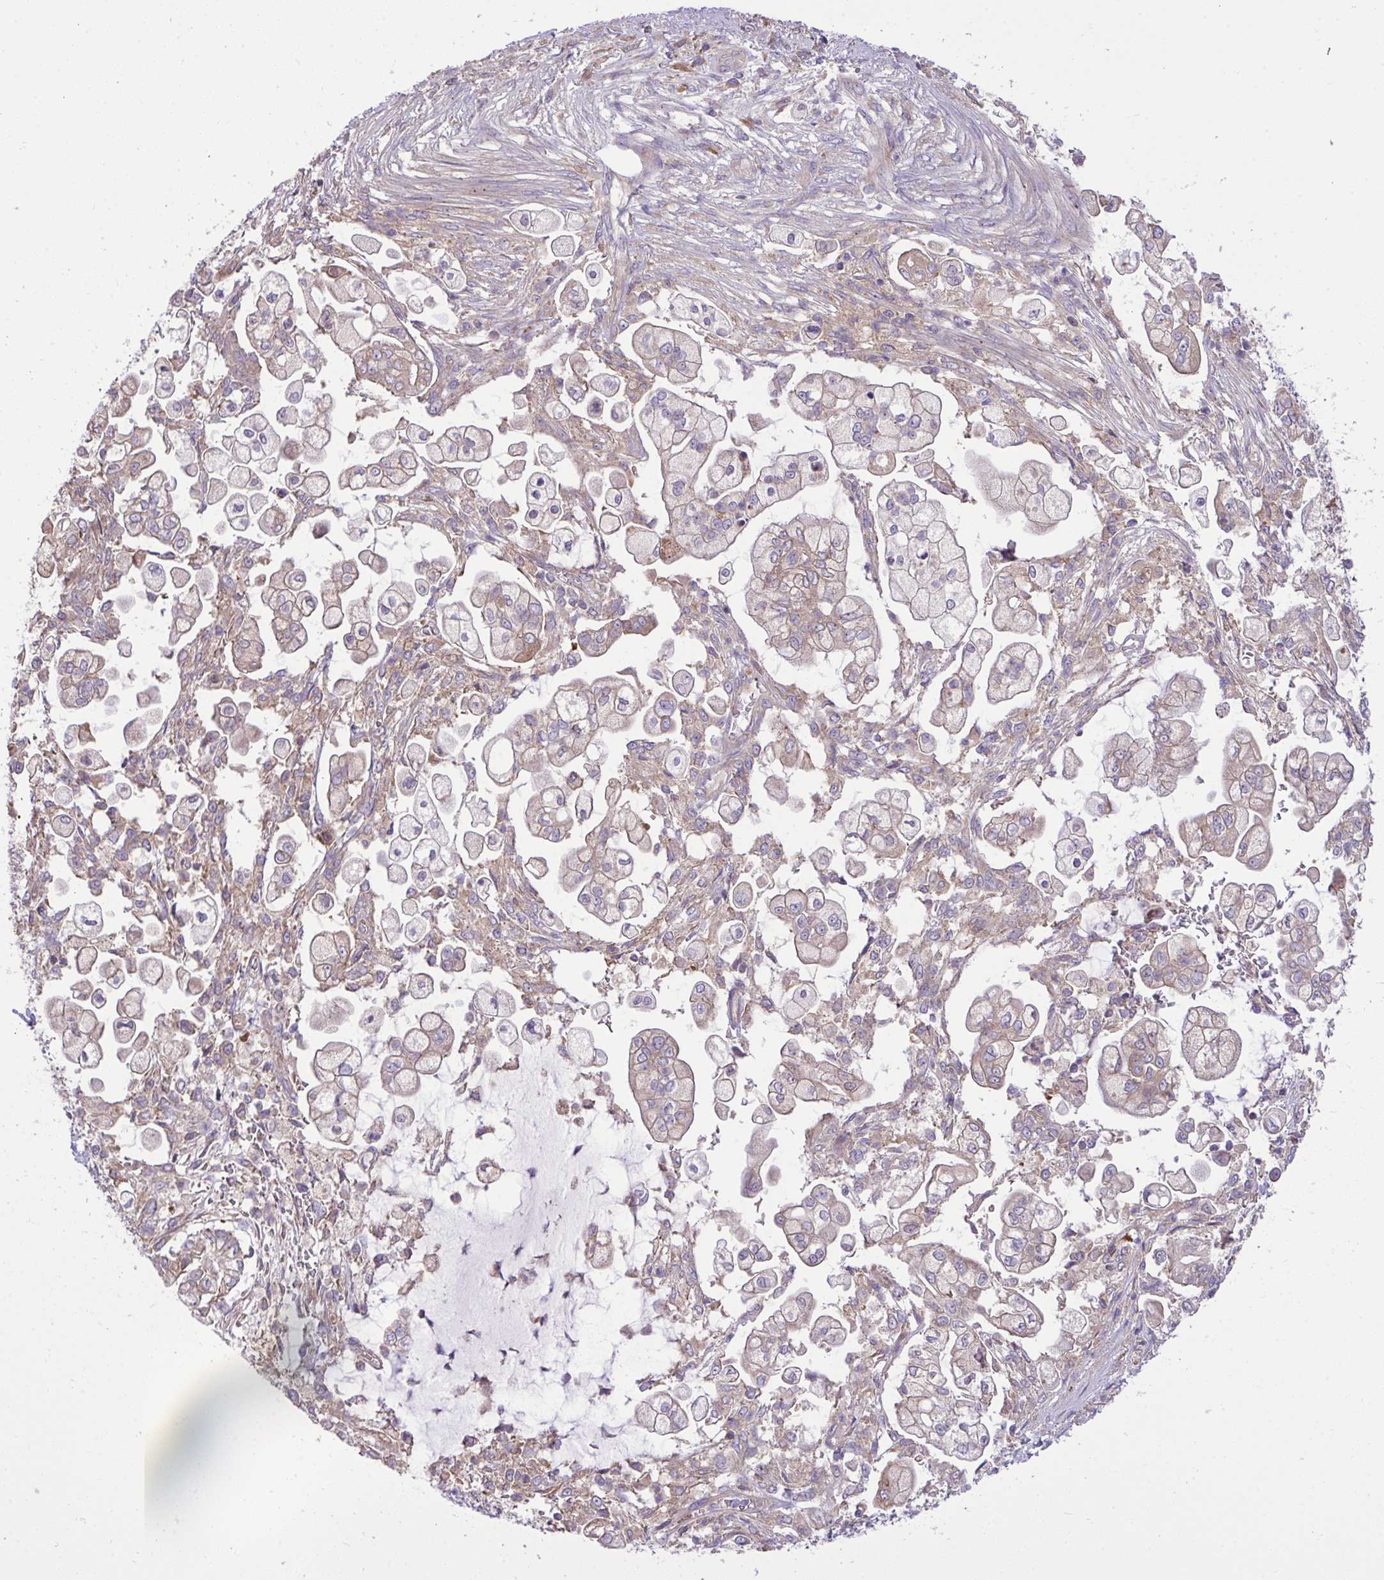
{"staining": {"intensity": "weak", "quantity": "<25%", "location": "cytoplasmic/membranous"}, "tissue": "pancreatic cancer", "cell_type": "Tumor cells", "image_type": "cancer", "snomed": [{"axis": "morphology", "description": "Adenocarcinoma, NOS"}, {"axis": "topography", "description": "Pancreas"}], "caption": "Immunohistochemistry (IHC) photomicrograph of neoplastic tissue: human adenocarcinoma (pancreatic) stained with DAB (3,3'-diaminobenzidine) reveals no significant protein staining in tumor cells. The staining is performed using DAB (3,3'-diaminobenzidine) brown chromogen with nuclei counter-stained in using hematoxylin.", "gene": "GRB14", "patient": {"sex": "female", "age": 69}}